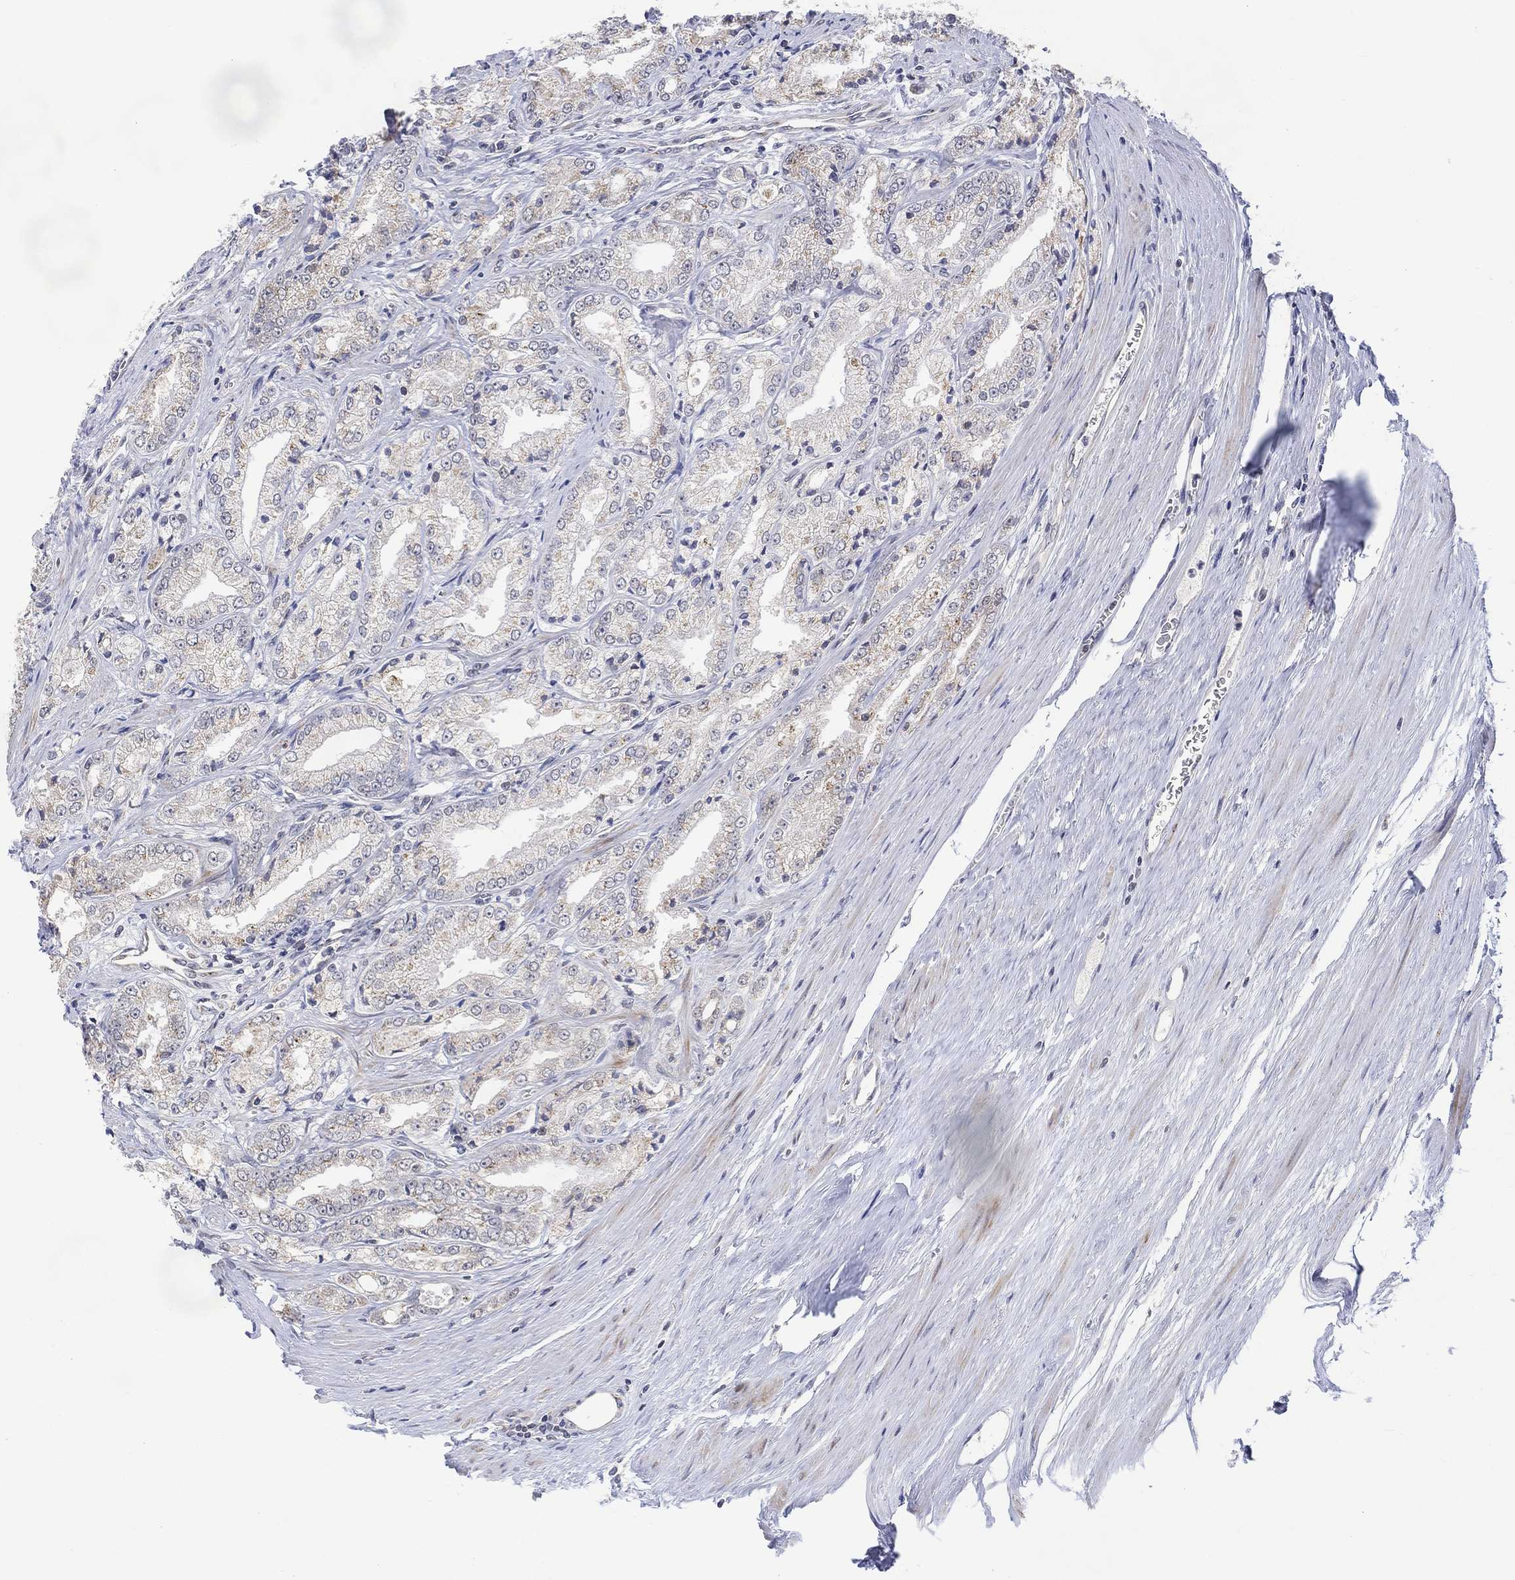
{"staining": {"intensity": "weak", "quantity": "<25%", "location": "cytoplasmic/membranous"}, "tissue": "prostate cancer", "cell_type": "Tumor cells", "image_type": "cancer", "snomed": [{"axis": "morphology", "description": "Adenocarcinoma, NOS"}, {"axis": "morphology", "description": "Adenocarcinoma, High grade"}, {"axis": "topography", "description": "Prostate"}], "caption": "Immunohistochemistry of human prostate adenocarcinoma exhibits no positivity in tumor cells.", "gene": "SLC48A1", "patient": {"sex": "male", "age": 70}}